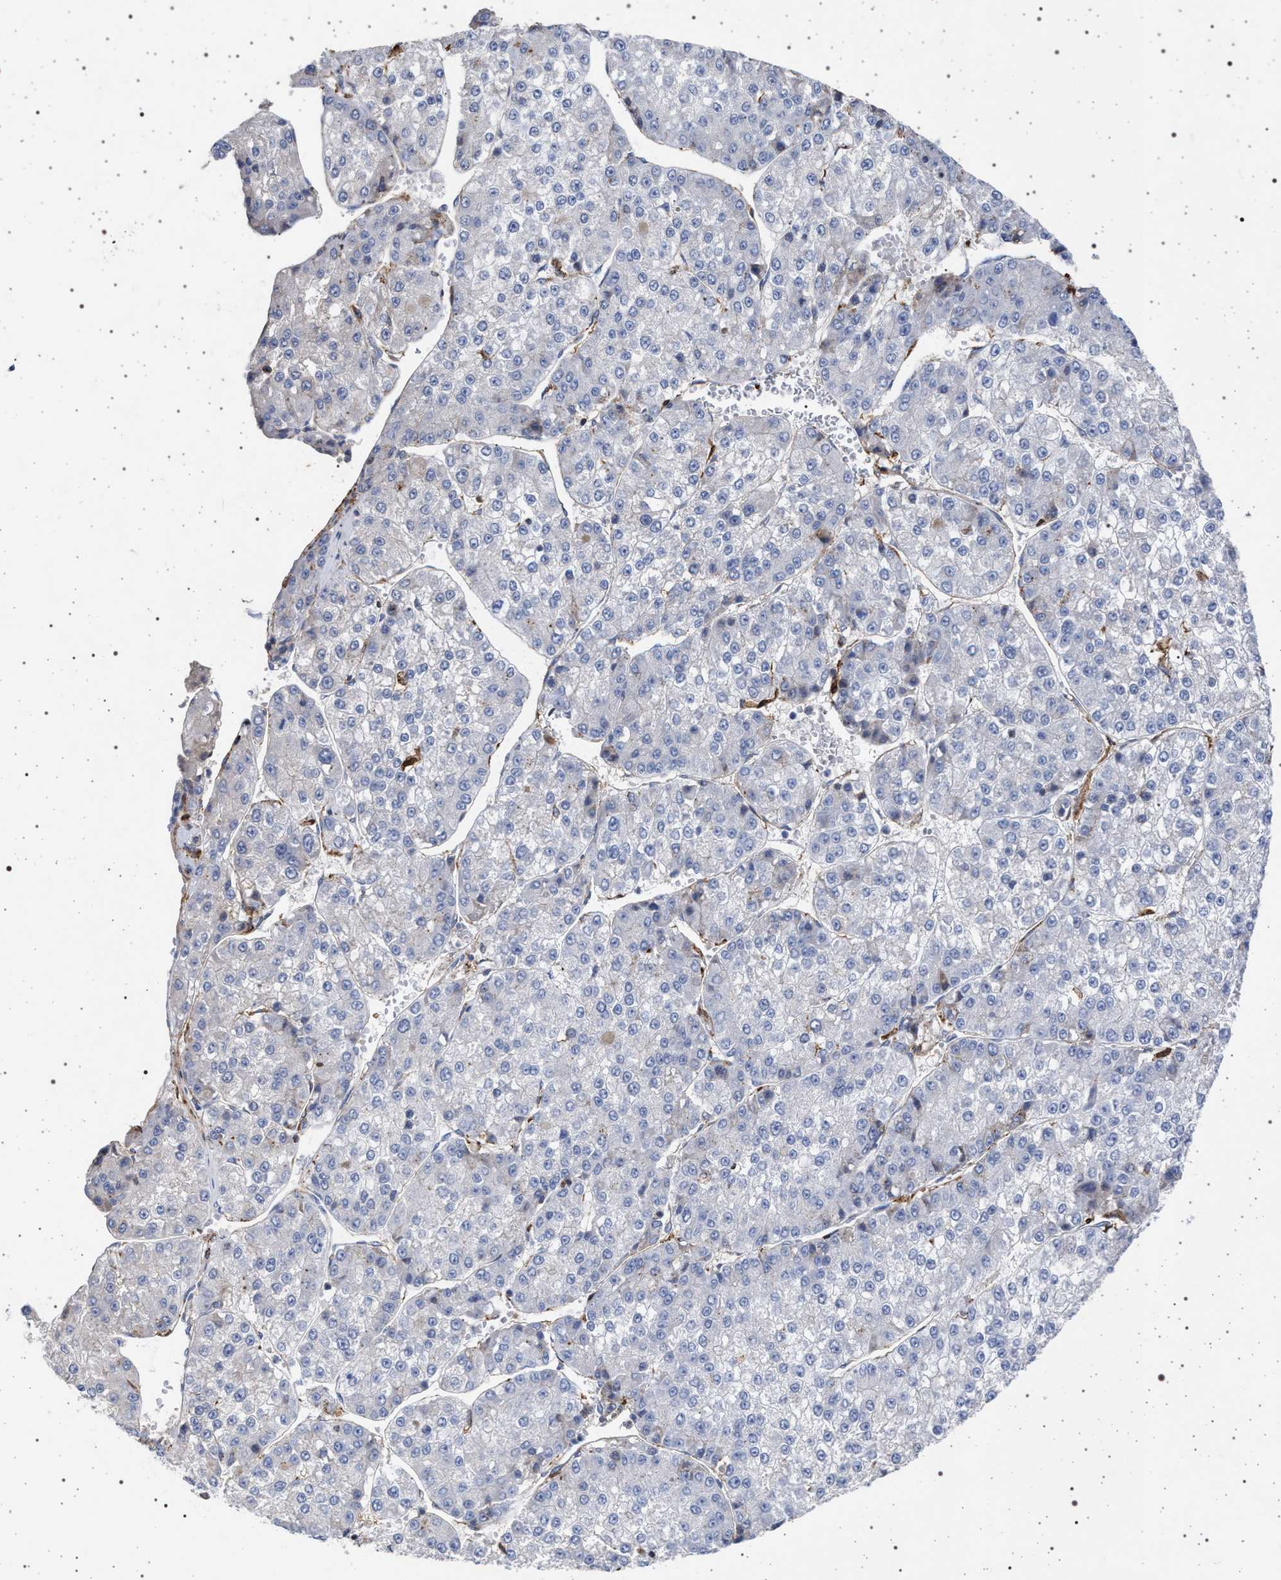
{"staining": {"intensity": "negative", "quantity": "none", "location": "none"}, "tissue": "liver cancer", "cell_type": "Tumor cells", "image_type": "cancer", "snomed": [{"axis": "morphology", "description": "Carcinoma, Hepatocellular, NOS"}, {"axis": "topography", "description": "Liver"}], "caption": "Hepatocellular carcinoma (liver) stained for a protein using immunohistochemistry (IHC) displays no expression tumor cells.", "gene": "PLG", "patient": {"sex": "female", "age": 73}}